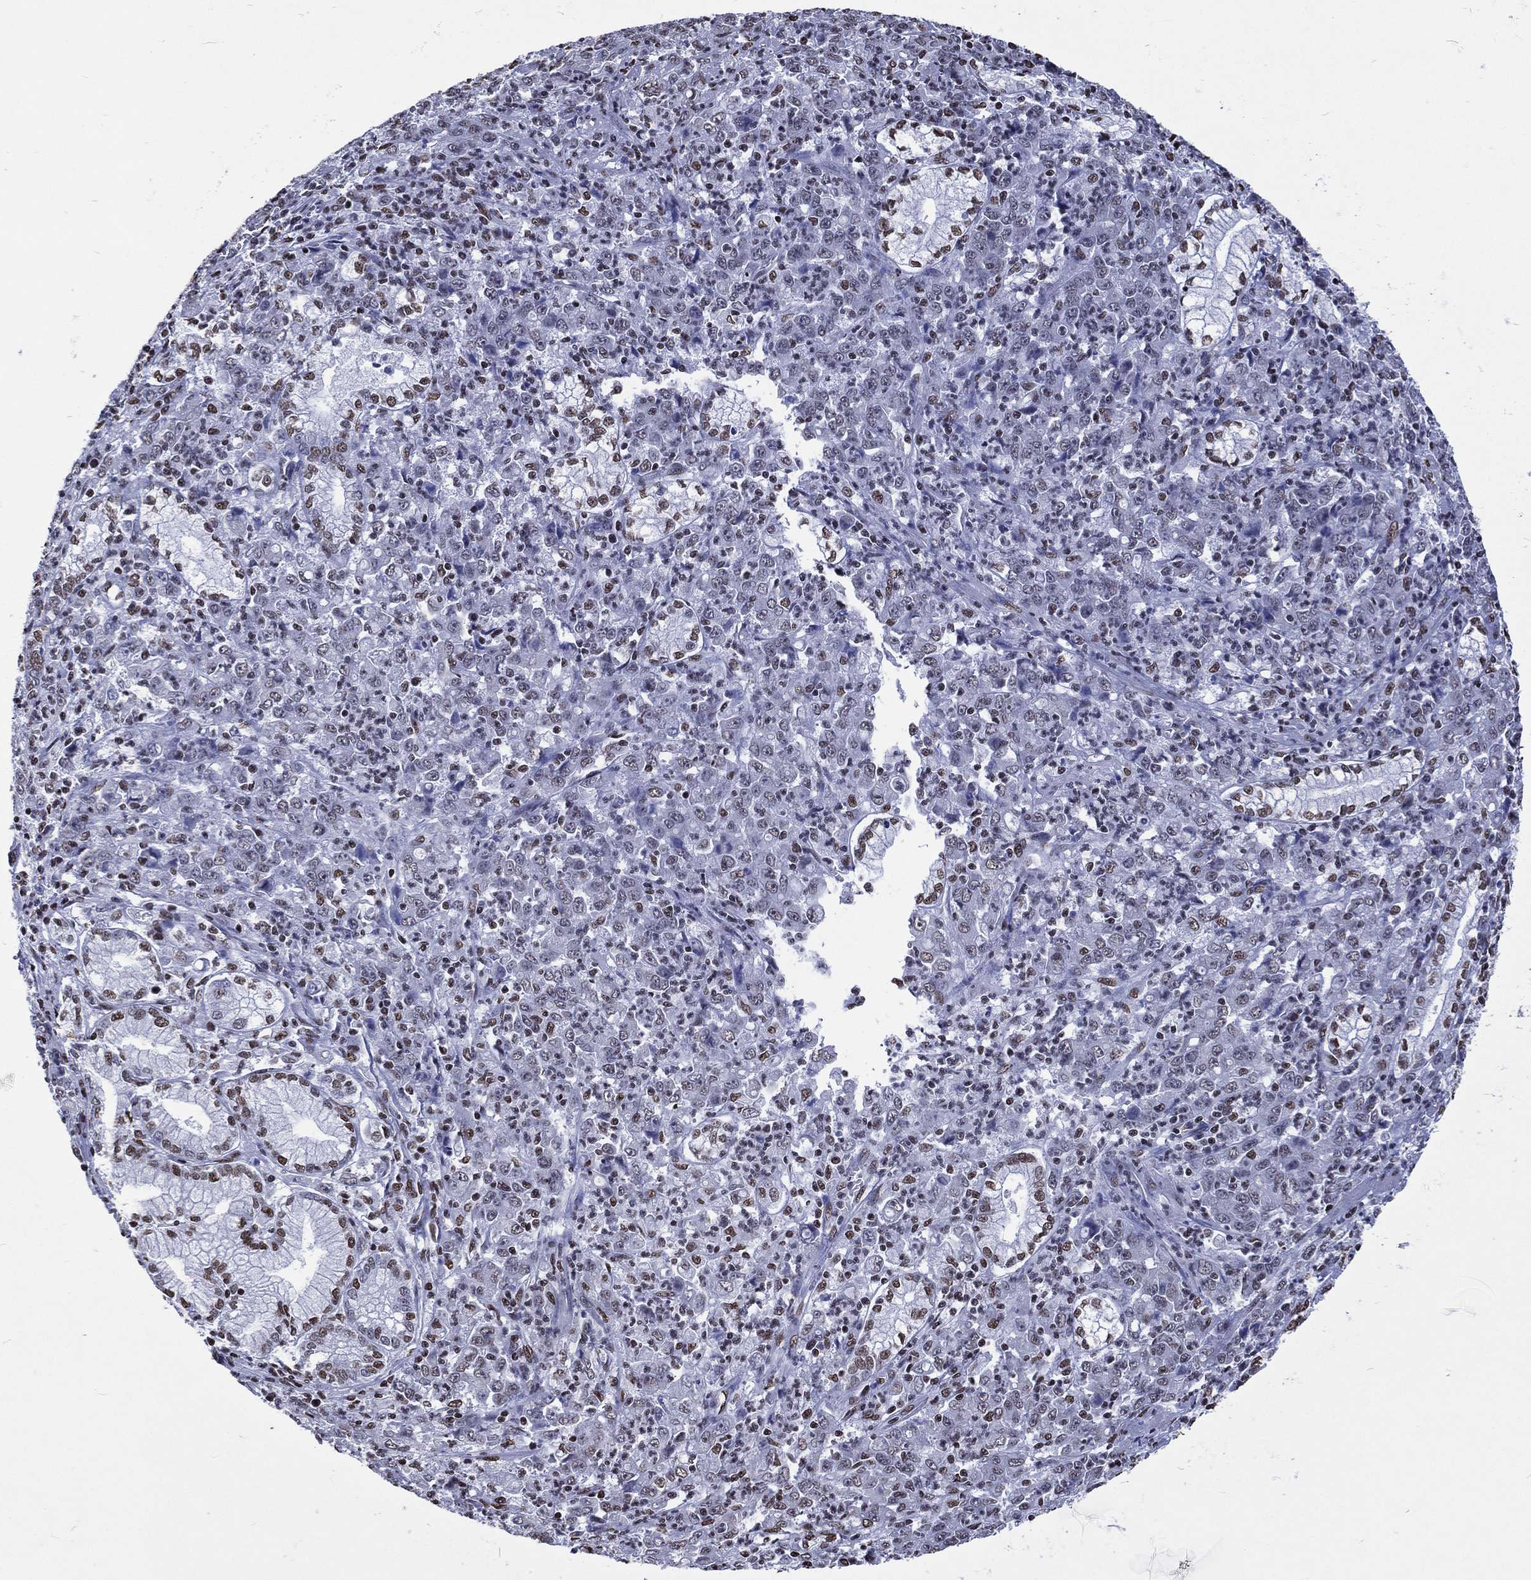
{"staining": {"intensity": "moderate", "quantity": "25%-75%", "location": "nuclear"}, "tissue": "stomach cancer", "cell_type": "Tumor cells", "image_type": "cancer", "snomed": [{"axis": "morphology", "description": "Adenocarcinoma, NOS"}, {"axis": "topography", "description": "Stomach, lower"}], "caption": "Moderate nuclear protein expression is seen in about 25%-75% of tumor cells in adenocarcinoma (stomach). The staining is performed using DAB brown chromogen to label protein expression. The nuclei are counter-stained blue using hematoxylin.", "gene": "RETREG2", "patient": {"sex": "female", "age": 71}}